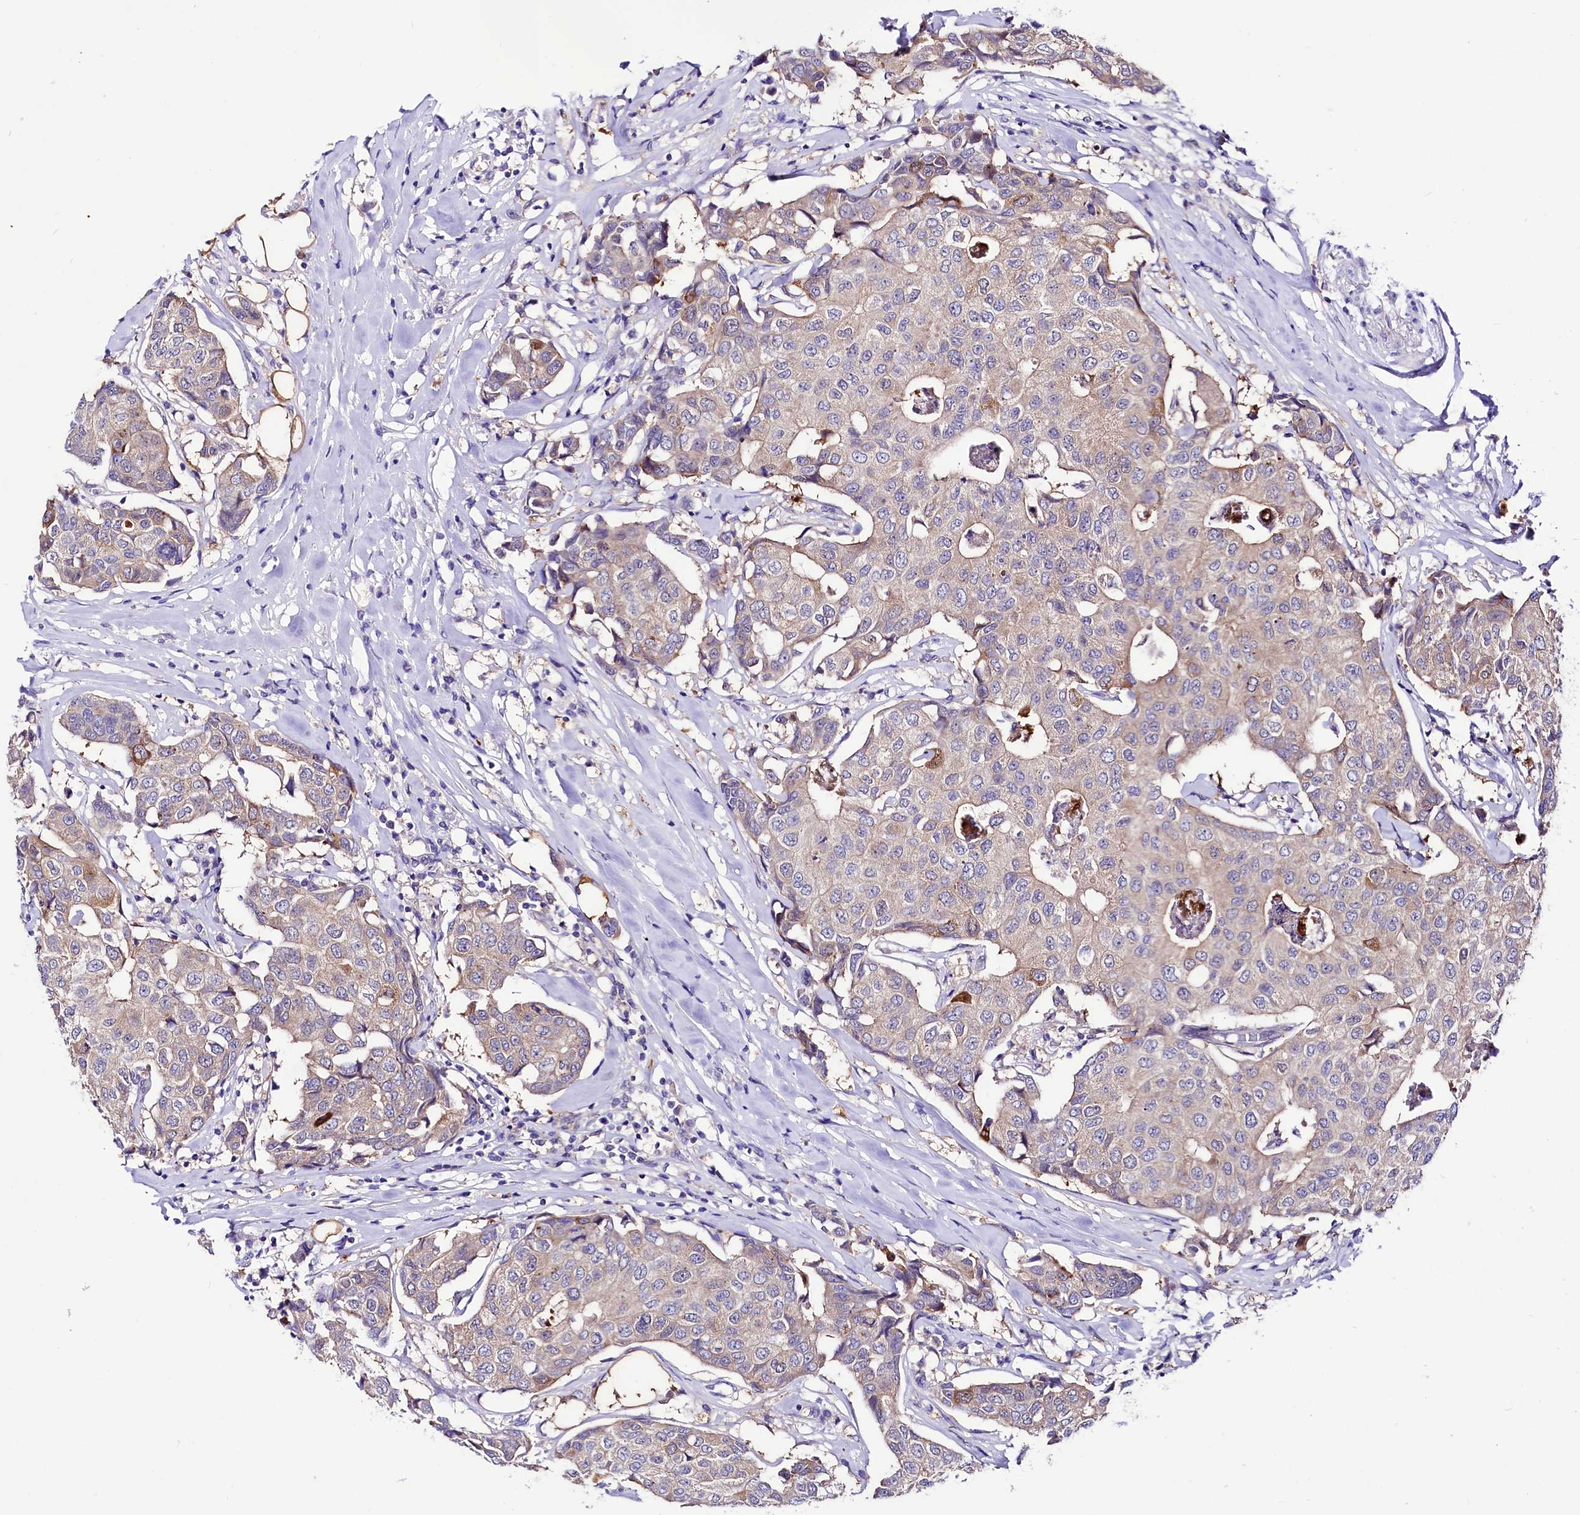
{"staining": {"intensity": "negative", "quantity": "none", "location": "none"}, "tissue": "breast cancer", "cell_type": "Tumor cells", "image_type": "cancer", "snomed": [{"axis": "morphology", "description": "Duct carcinoma"}, {"axis": "topography", "description": "Breast"}], "caption": "Immunohistochemical staining of human breast cancer reveals no significant staining in tumor cells.", "gene": "ABHD5", "patient": {"sex": "female", "age": 80}}